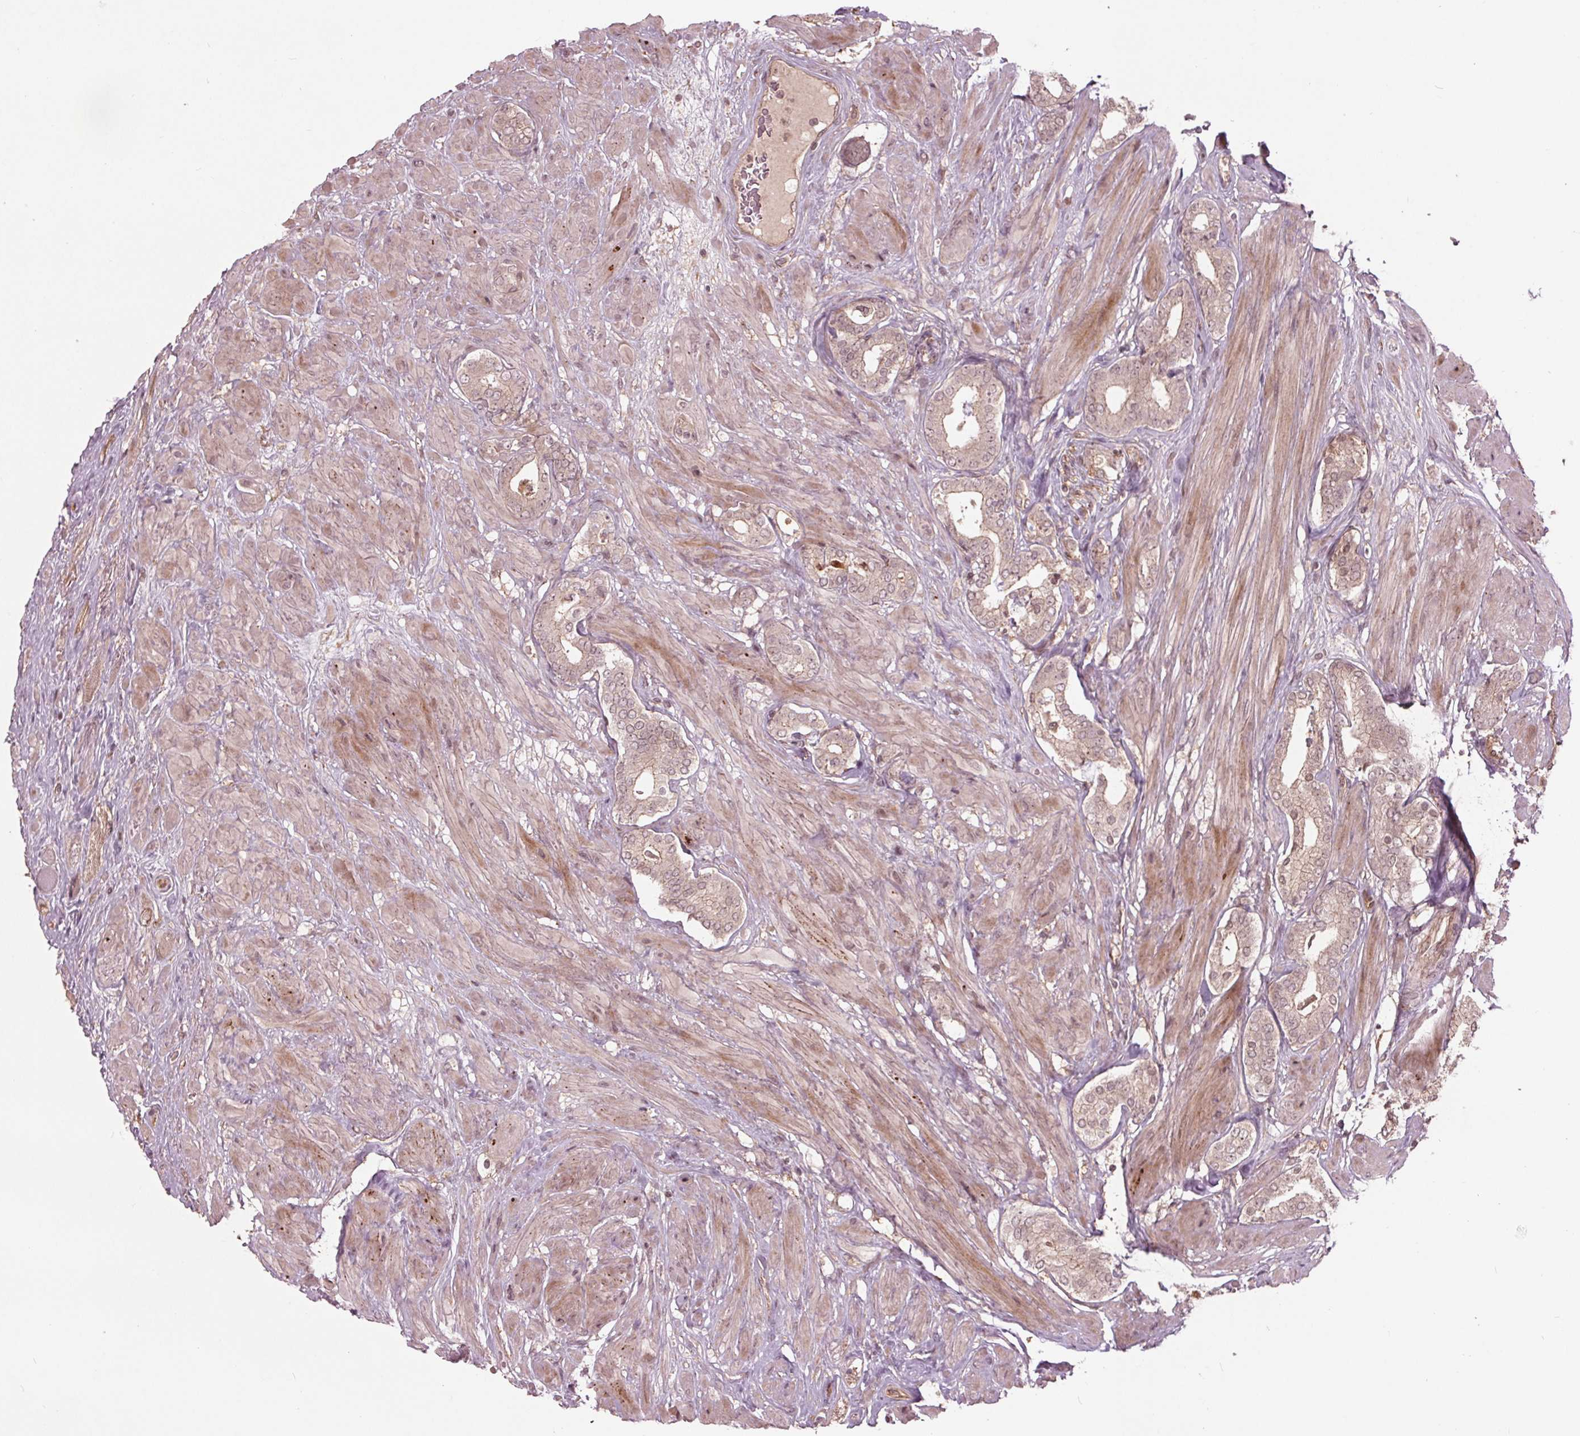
{"staining": {"intensity": "weak", "quantity": "<25%", "location": "cytoplasmic/membranous"}, "tissue": "prostate cancer", "cell_type": "Tumor cells", "image_type": "cancer", "snomed": [{"axis": "morphology", "description": "Adenocarcinoma, High grade"}, {"axis": "topography", "description": "Prostate"}], "caption": "Micrograph shows no protein positivity in tumor cells of high-grade adenocarcinoma (prostate) tissue.", "gene": "BTBD1", "patient": {"sex": "male", "age": 56}}